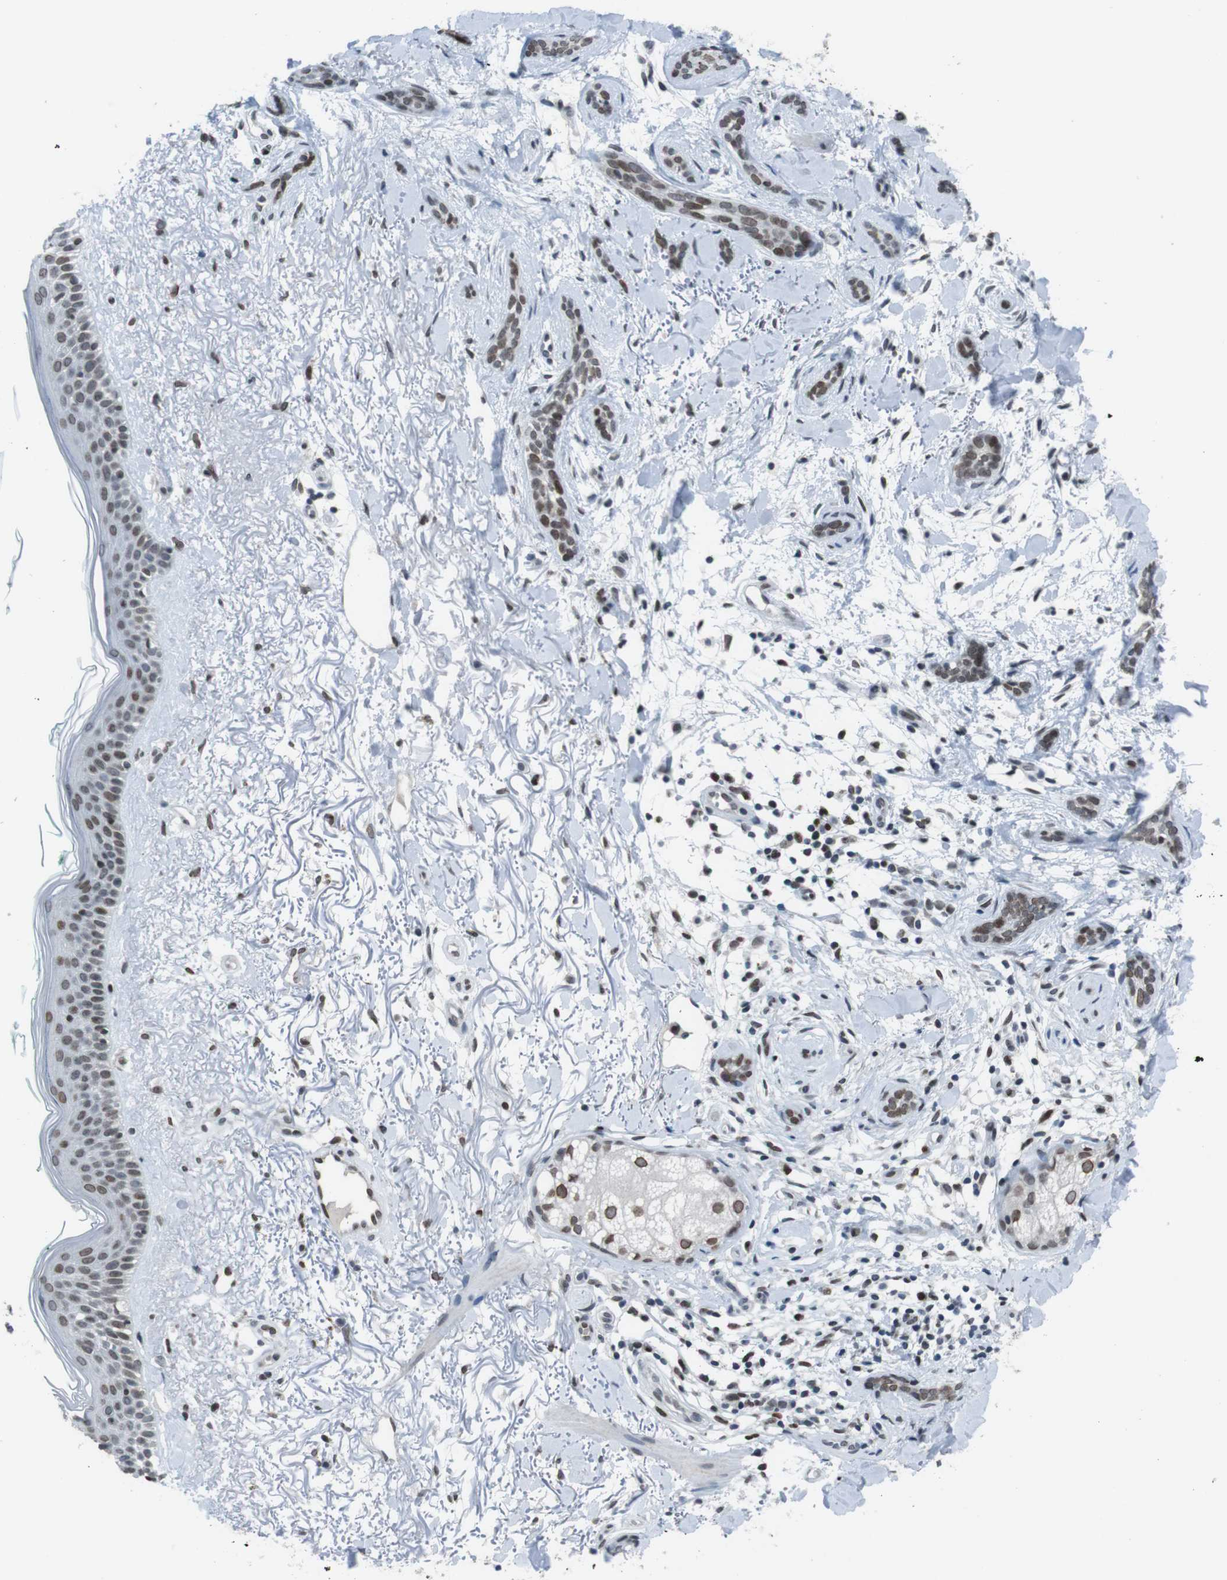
{"staining": {"intensity": "moderate", "quantity": ">75%", "location": "cytoplasmic/membranous,nuclear"}, "tissue": "skin cancer", "cell_type": "Tumor cells", "image_type": "cancer", "snomed": [{"axis": "morphology", "description": "Basal cell carcinoma"}, {"axis": "morphology", "description": "Adnexal tumor, benign"}, {"axis": "topography", "description": "Skin"}], "caption": "High-magnification brightfield microscopy of skin cancer stained with DAB (3,3'-diaminobenzidine) (brown) and counterstained with hematoxylin (blue). tumor cells exhibit moderate cytoplasmic/membranous and nuclear positivity is present in about>75% of cells.", "gene": "MAD1L1", "patient": {"sex": "female", "age": 42}}